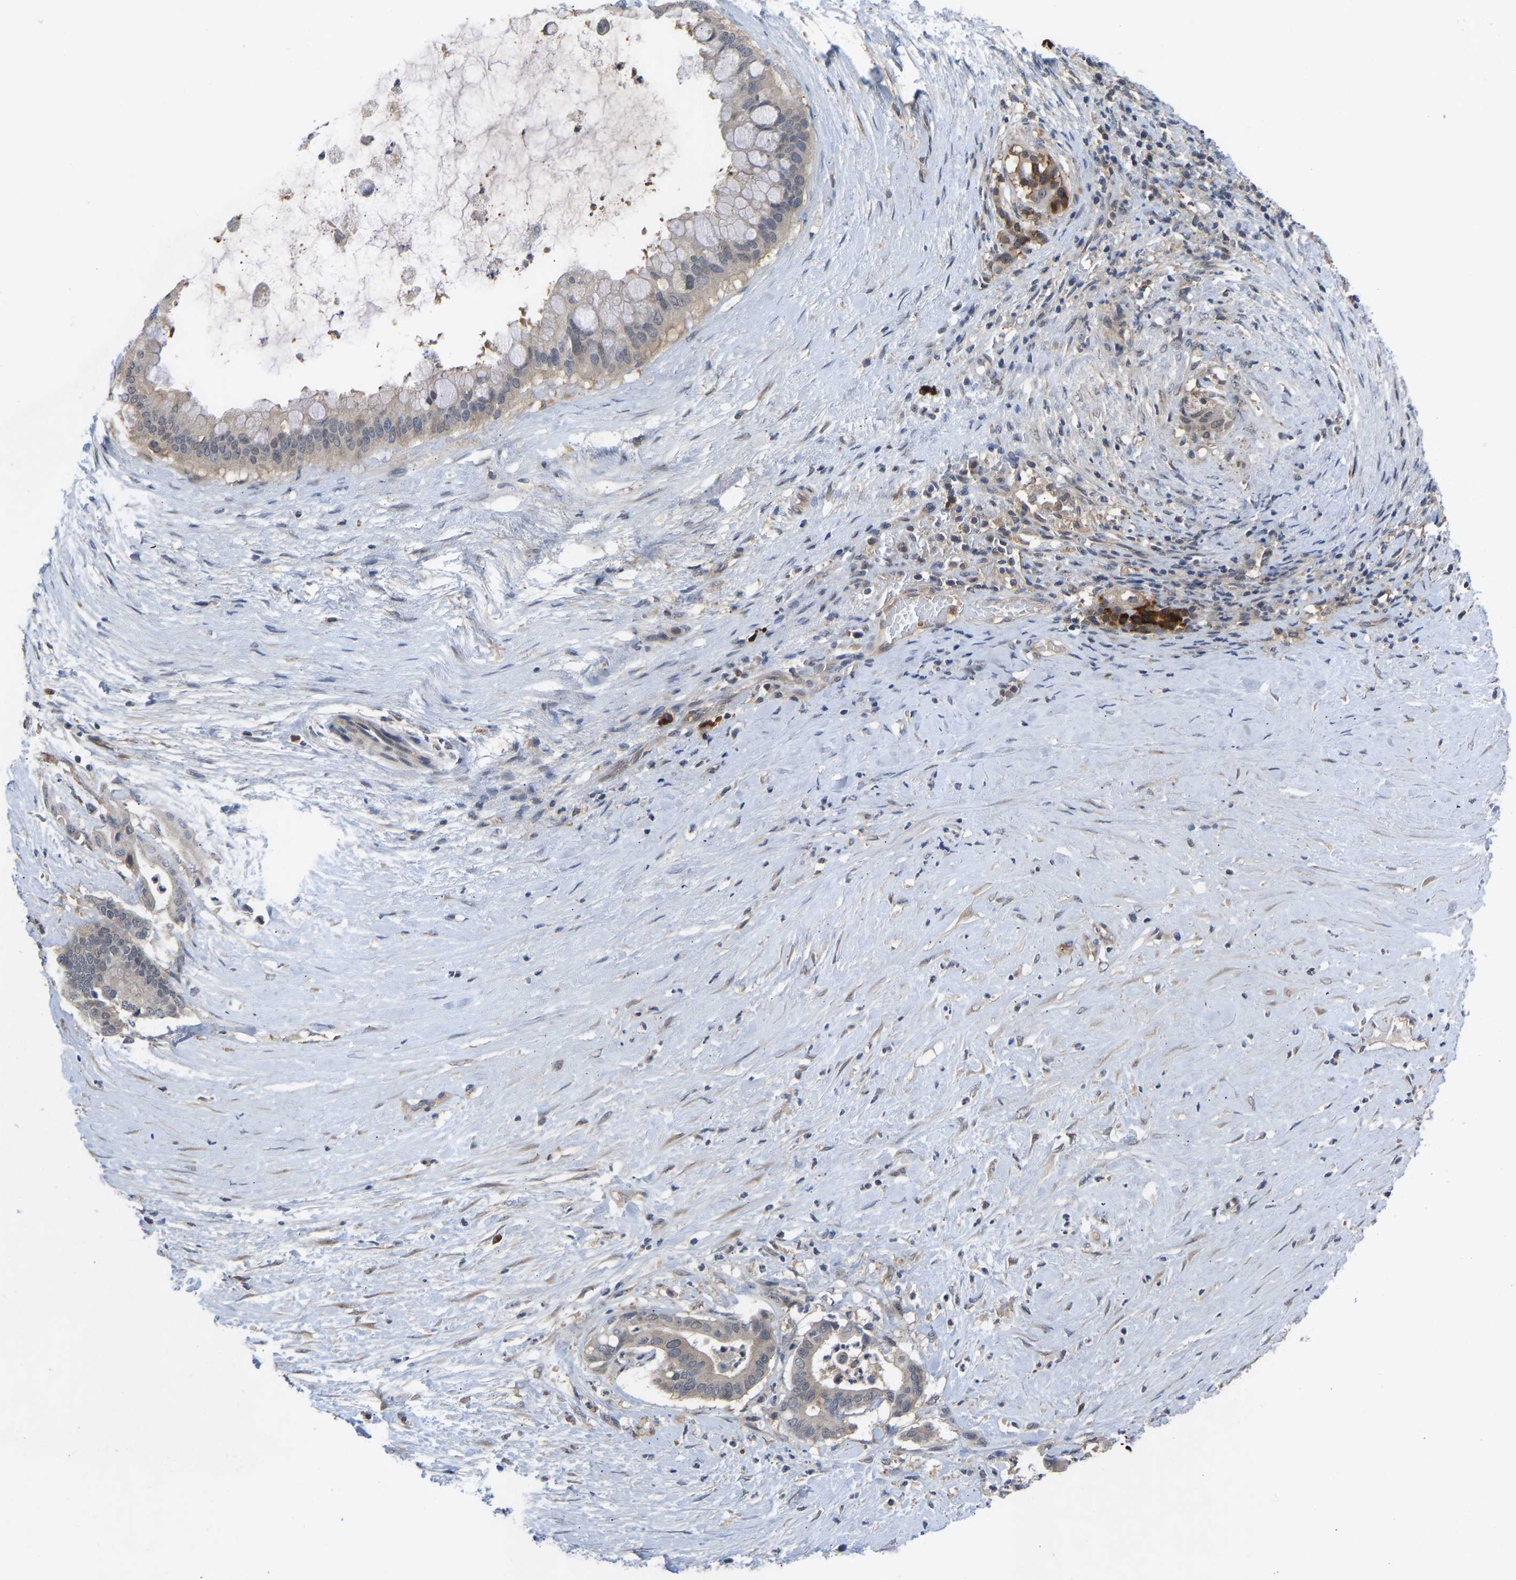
{"staining": {"intensity": "negative", "quantity": "none", "location": "none"}, "tissue": "pancreatic cancer", "cell_type": "Tumor cells", "image_type": "cancer", "snomed": [{"axis": "morphology", "description": "Adenocarcinoma, NOS"}, {"axis": "topography", "description": "Pancreas"}], "caption": "There is no significant expression in tumor cells of adenocarcinoma (pancreatic).", "gene": "ZNF251", "patient": {"sex": "male", "age": 41}}